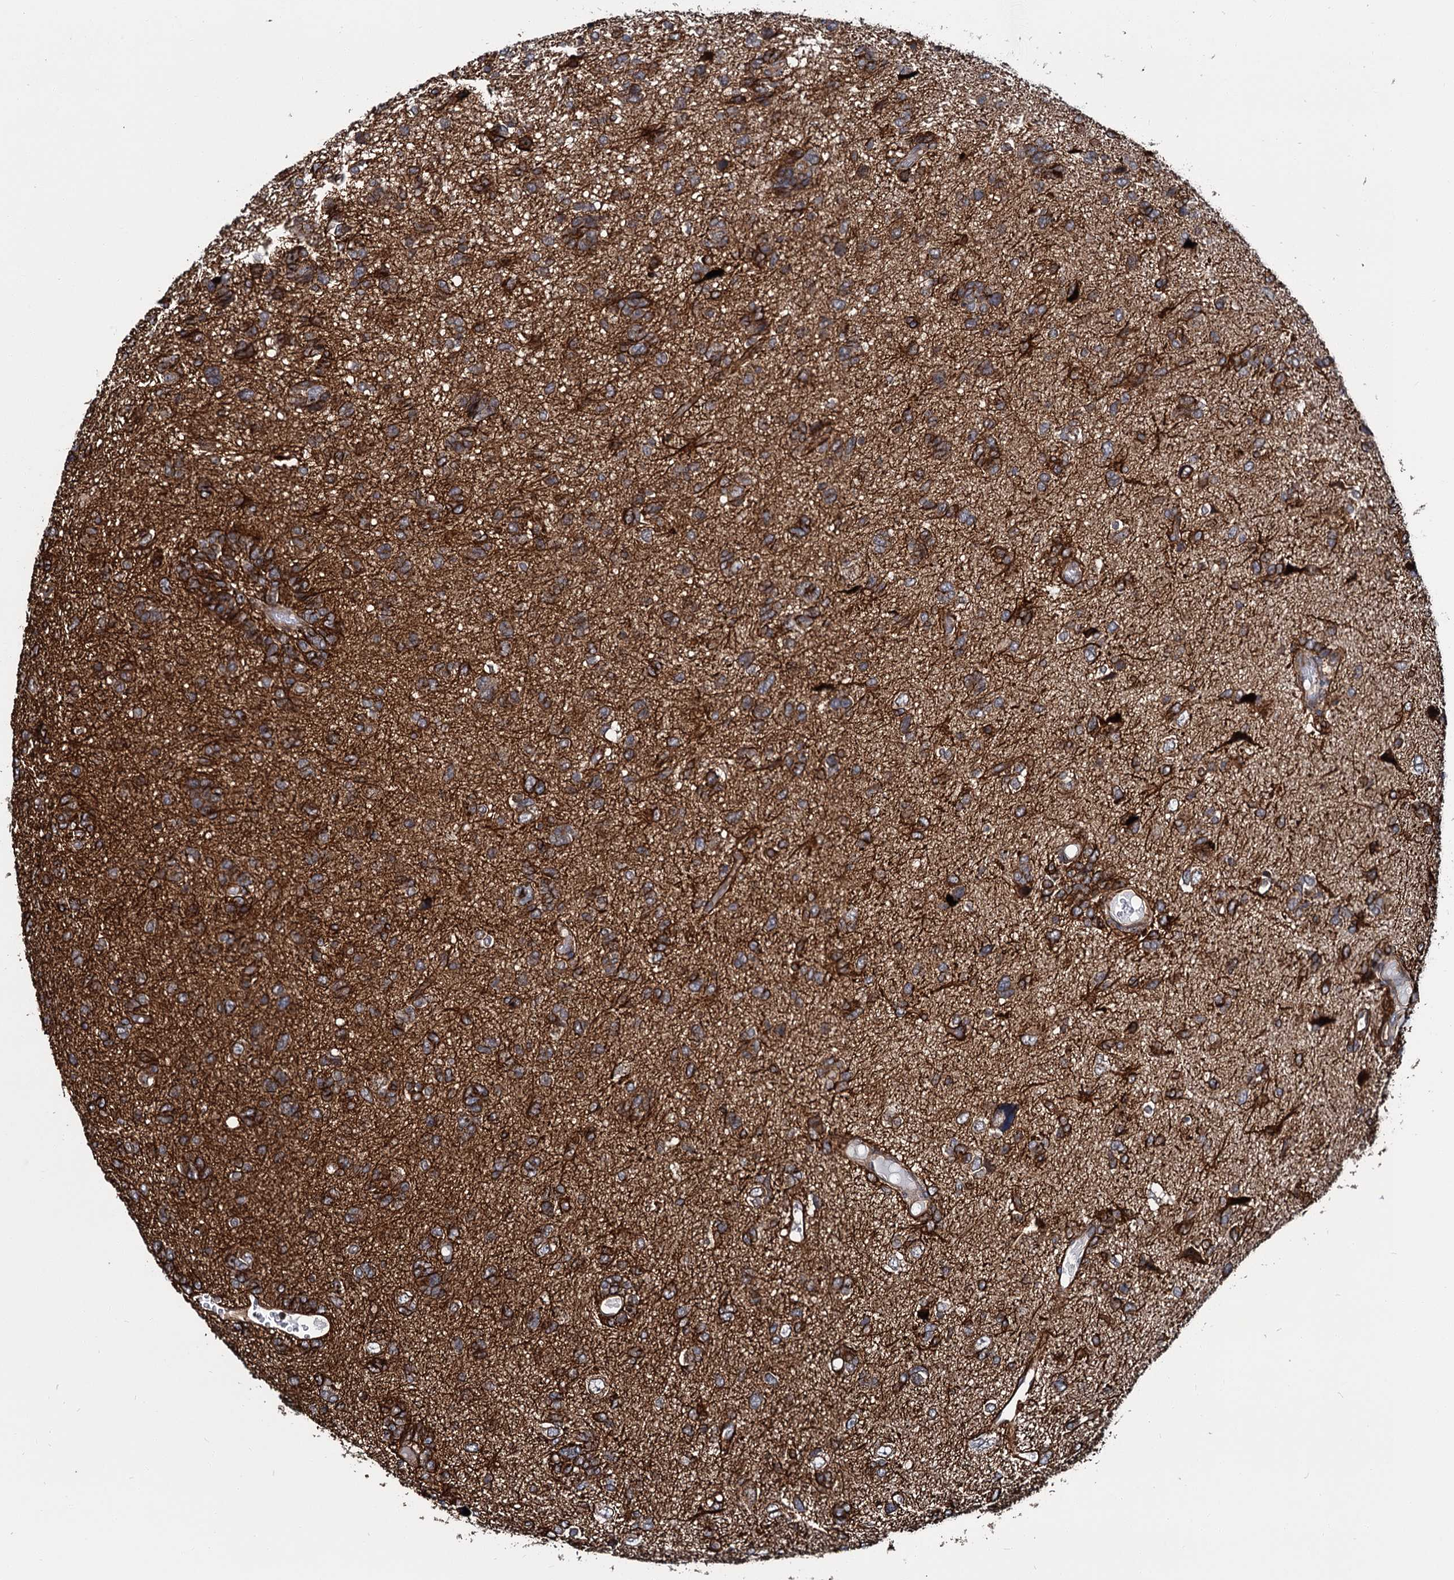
{"staining": {"intensity": "moderate", "quantity": ">75%", "location": "cytoplasmic/membranous"}, "tissue": "glioma", "cell_type": "Tumor cells", "image_type": "cancer", "snomed": [{"axis": "morphology", "description": "Glioma, malignant, High grade"}, {"axis": "topography", "description": "Brain"}], "caption": "A brown stain shows moderate cytoplasmic/membranous staining of a protein in malignant high-grade glioma tumor cells. (Stains: DAB in brown, nuclei in blue, Microscopy: brightfield microscopy at high magnification).", "gene": "ZFYVE19", "patient": {"sex": "female", "age": 59}}